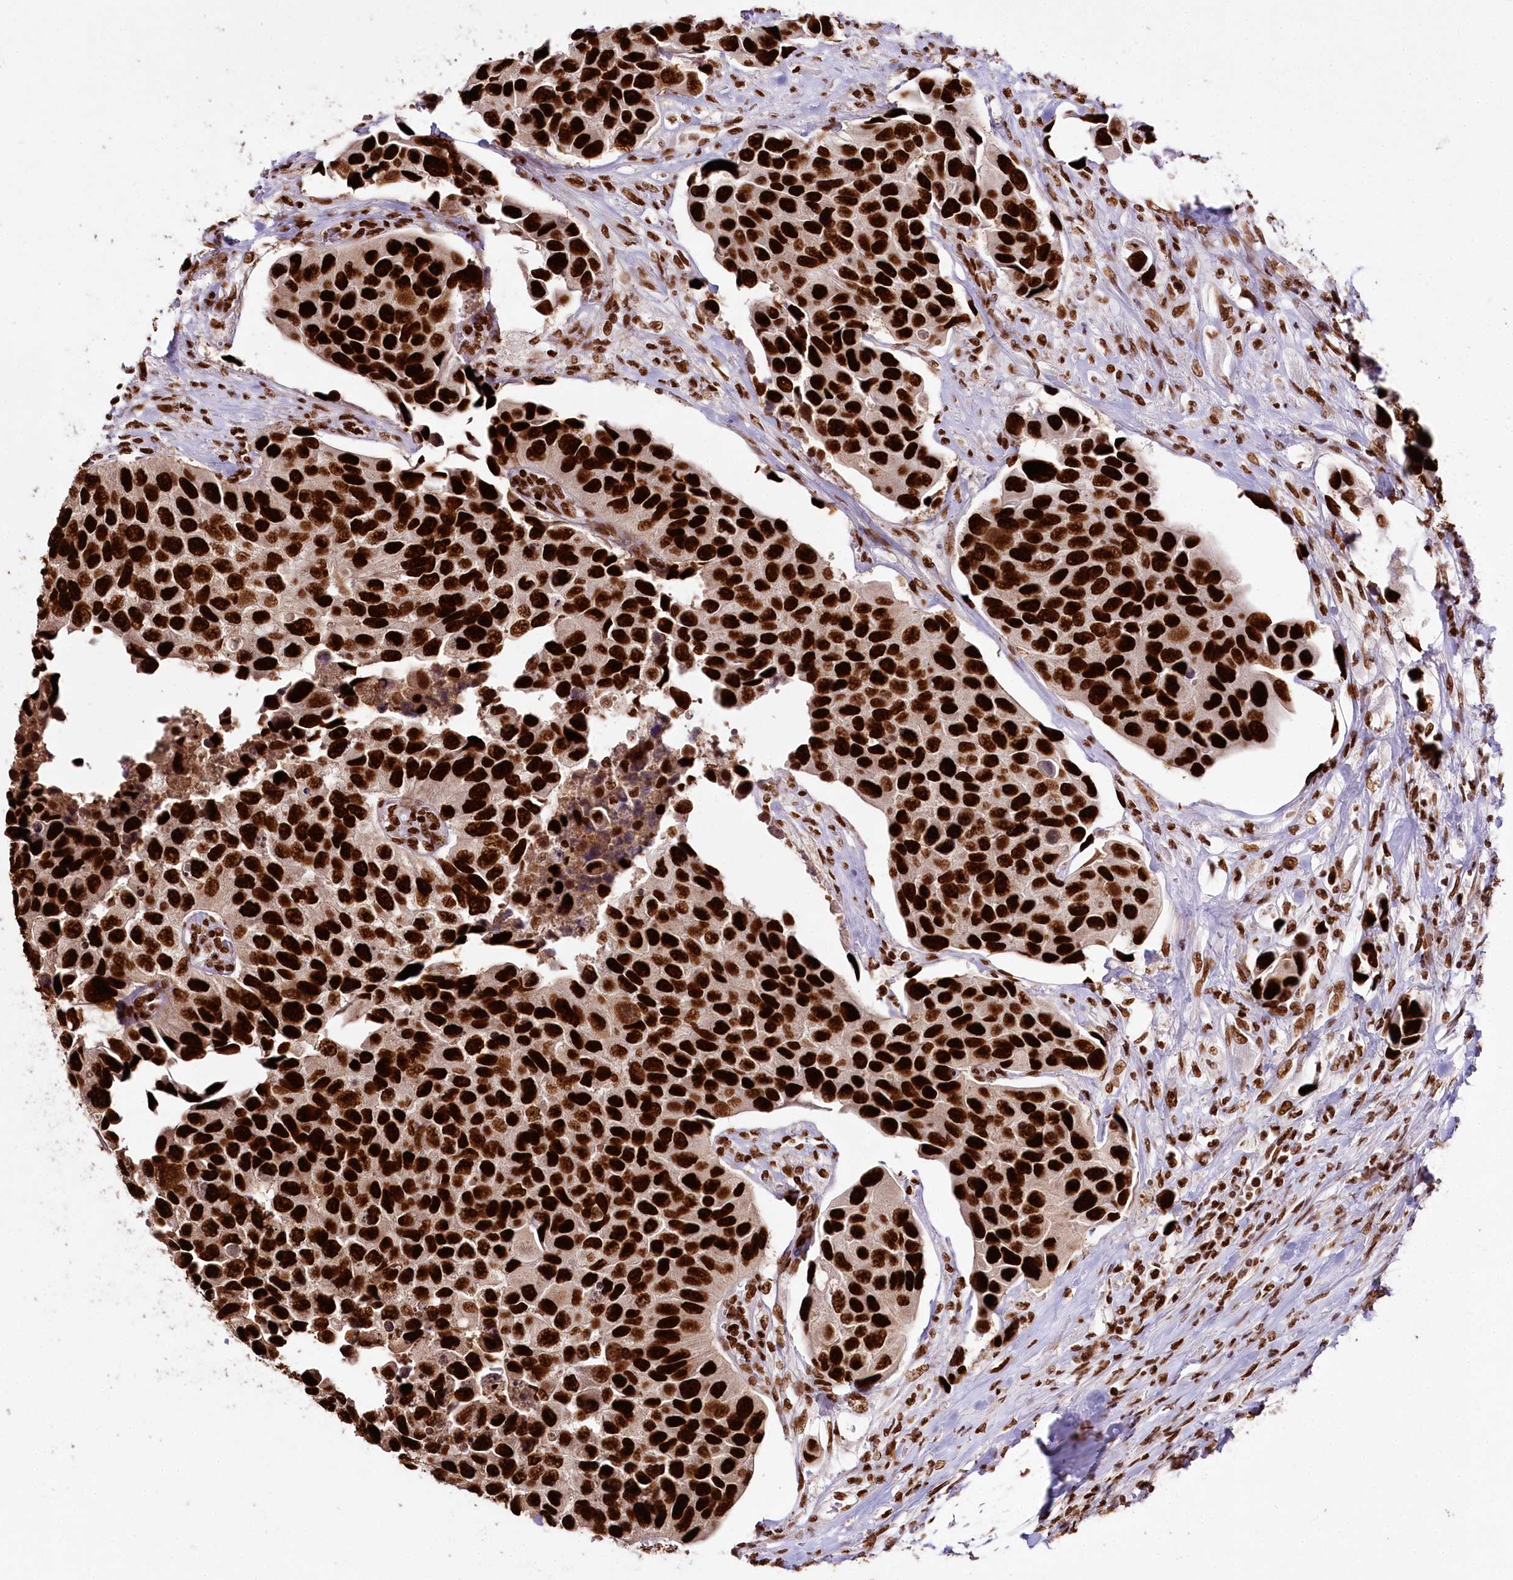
{"staining": {"intensity": "strong", "quantity": ">75%", "location": "nuclear"}, "tissue": "urothelial cancer", "cell_type": "Tumor cells", "image_type": "cancer", "snomed": [{"axis": "morphology", "description": "Urothelial carcinoma, High grade"}, {"axis": "topography", "description": "Urinary bladder"}], "caption": "The immunohistochemical stain shows strong nuclear expression in tumor cells of urothelial carcinoma (high-grade) tissue.", "gene": "SMARCE1", "patient": {"sex": "male", "age": 74}}